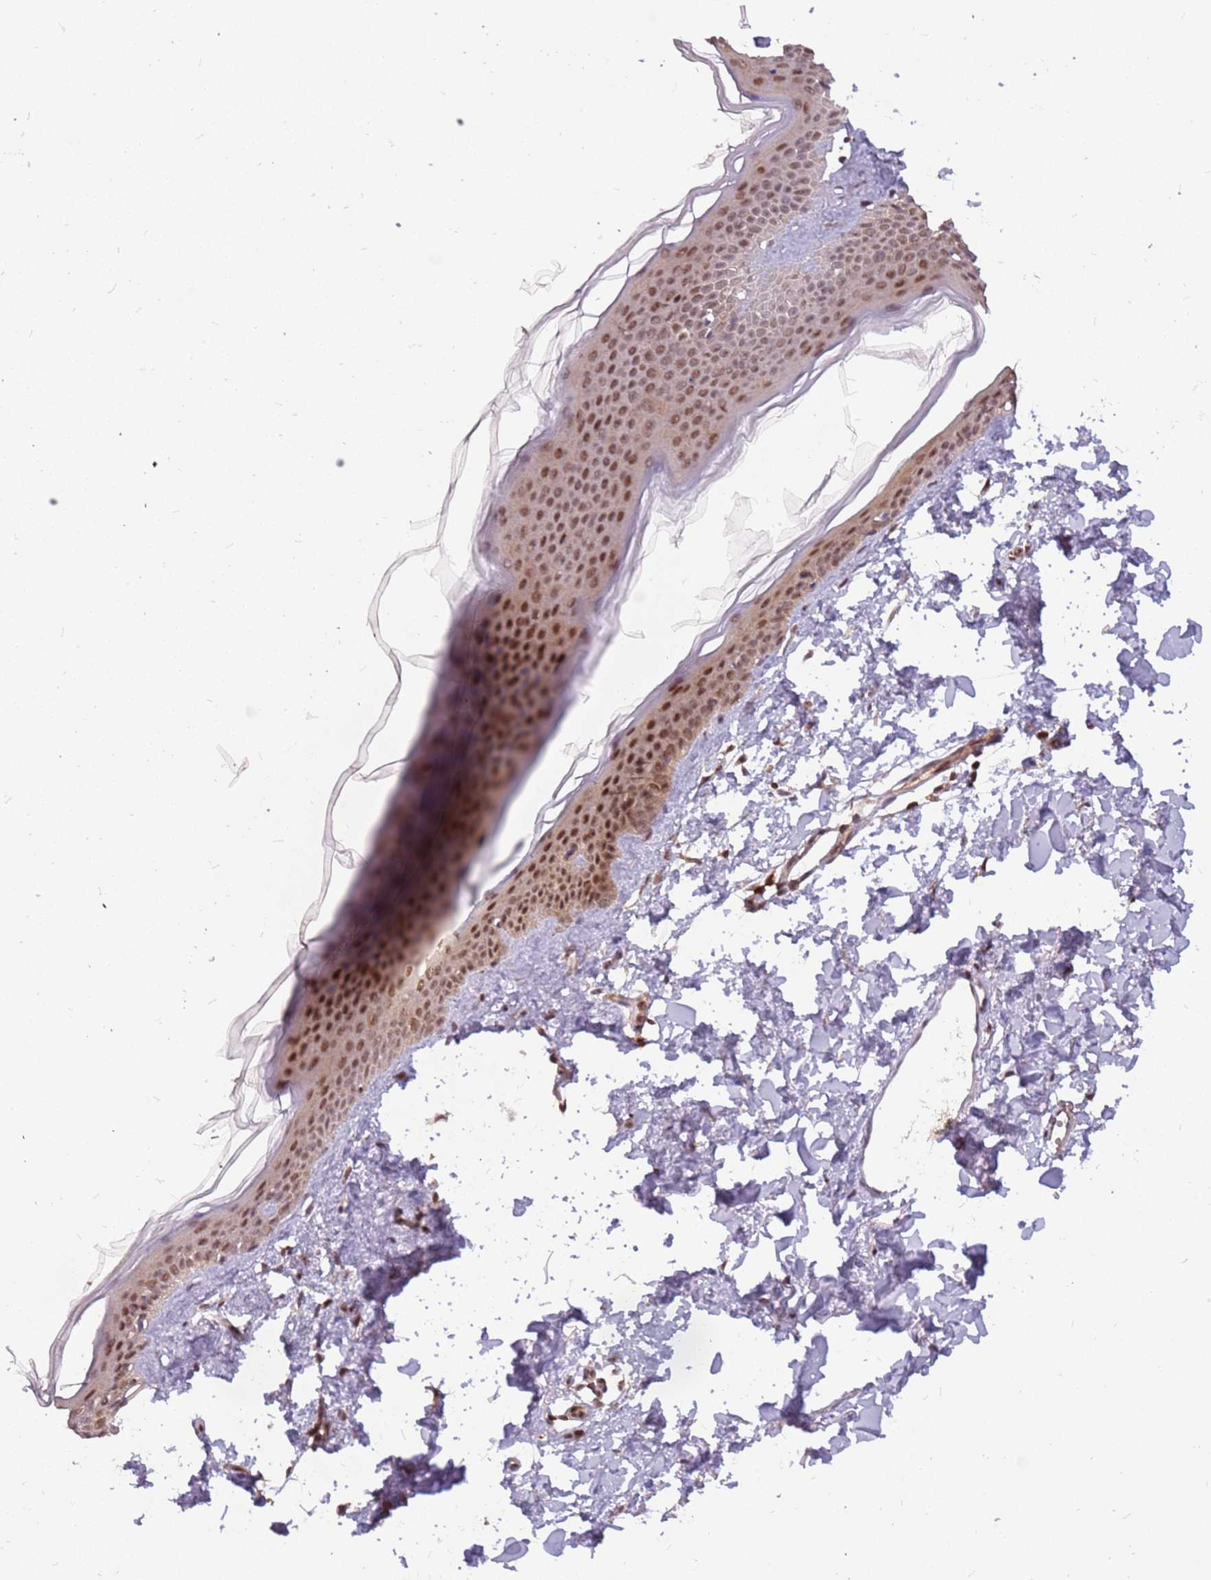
{"staining": {"intensity": "weak", "quantity": ">75%", "location": "cytoplasmic/membranous"}, "tissue": "skin", "cell_type": "Fibroblasts", "image_type": "normal", "snomed": [{"axis": "morphology", "description": "Normal tissue, NOS"}, {"axis": "topography", "description": "Skin"}], "caption": "The micrograph exhibits immunohistochemical staining of benign skin. There is weak cytoplasmic/membranous positivity is appreciated in approximately >75% of fibroblasts.", "gene": "GBP2", "patient": {"sex": "female", "age": 58}}